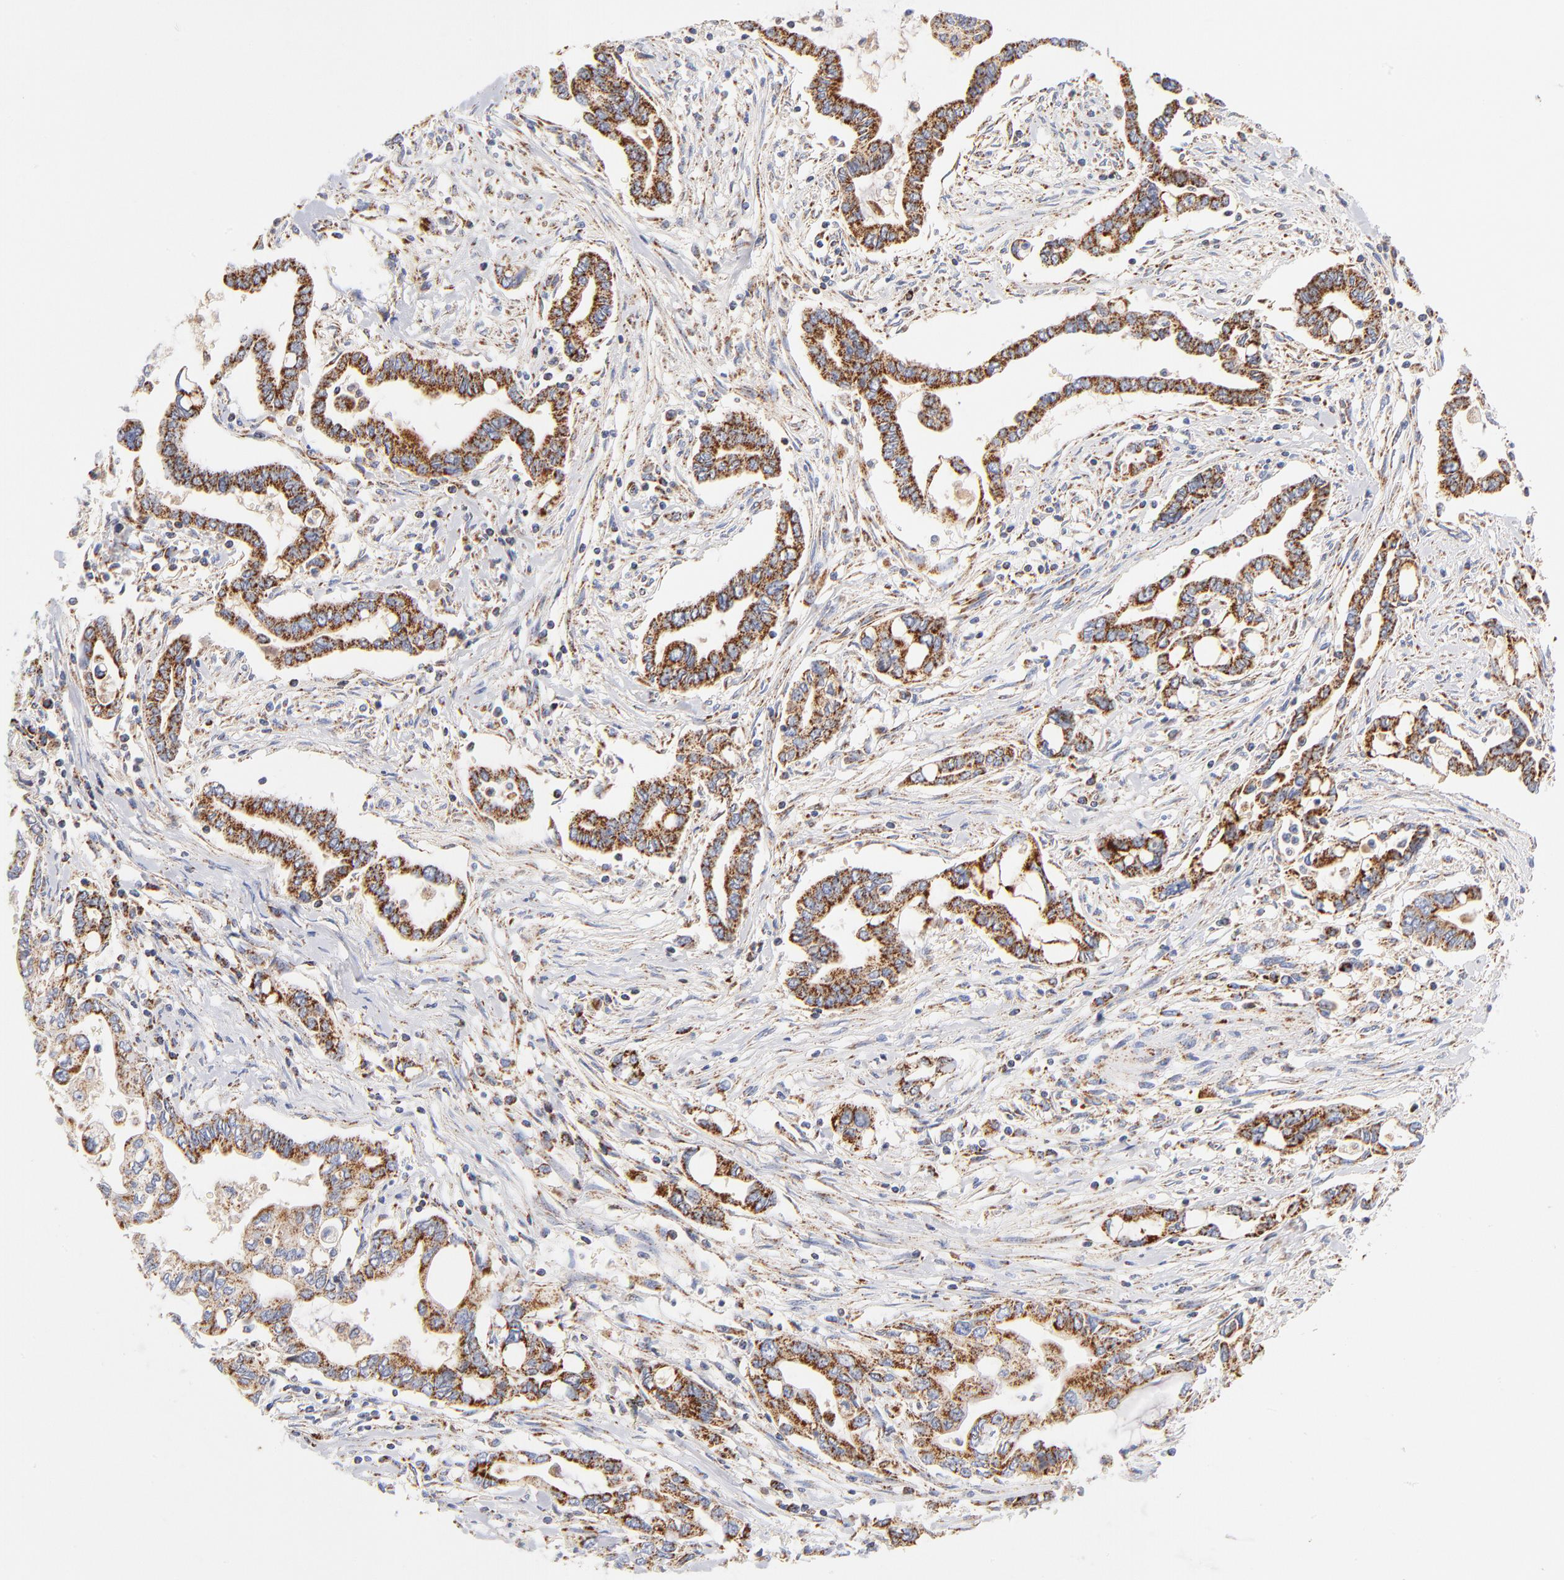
{"staining": {"intensity": "moderate", "quantity": ">75%", "location": "cytoplasmic/membranous"}, "tissue": "pancreatic cancer", "cell_type": "Tumor cells", "image_type": "cancer", "snomed": [{"axis": "morphology", "description": "Adenocarcinoma, NOS"}, {"axis": "topography", "description": "Pancreas"}], "caption": "Immunohistochemical staining of pancreatic adenocarcinoma demonstrates medium levels of moderate cytoplasmic/membranous protein staining in approximately >75% of tumor cells.", "gene": "DLAT", "patient": {"sex": "female", "age": 57}}